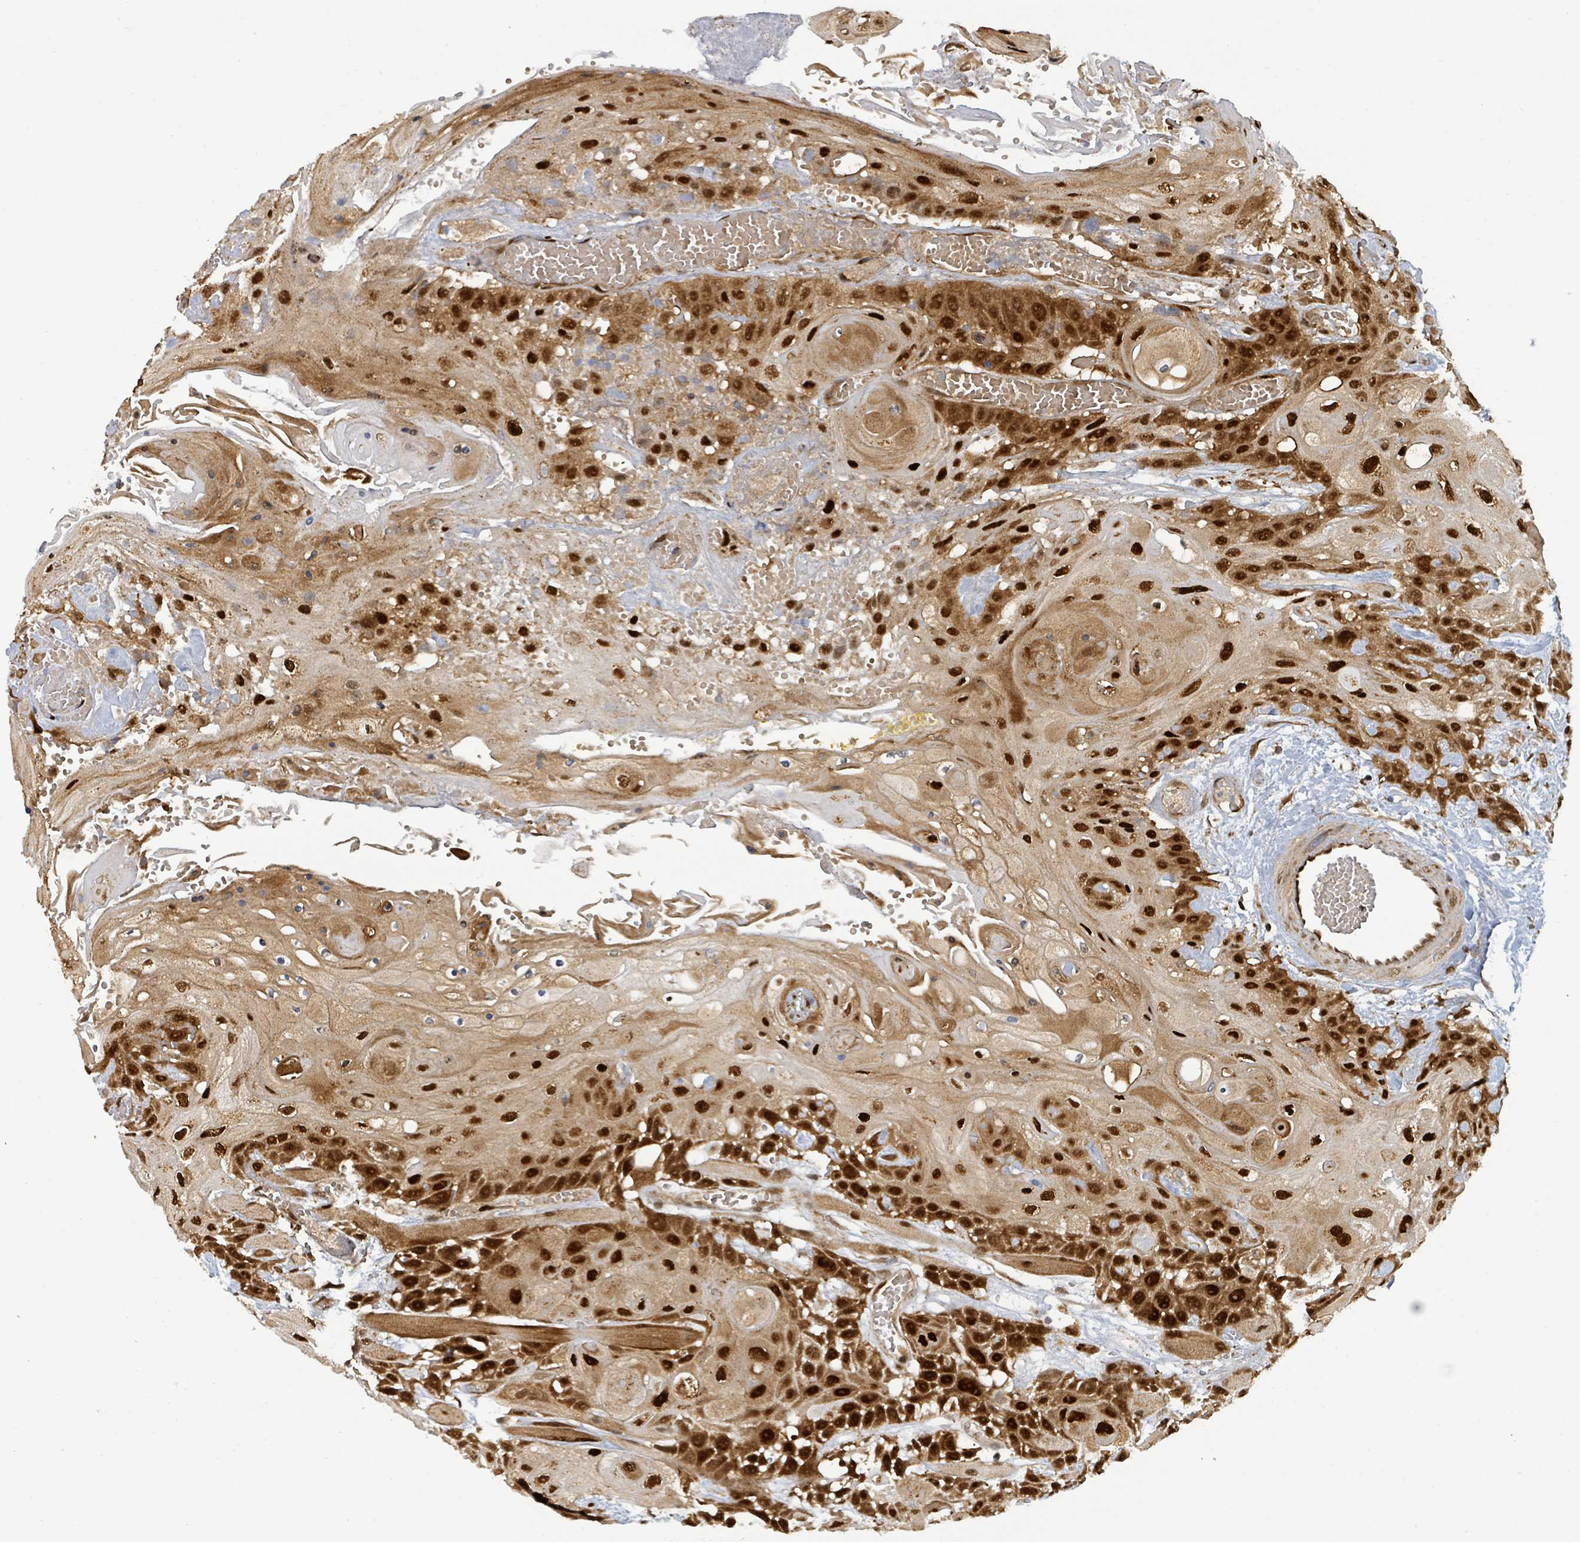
{"staining": {"intensity": "strong", "quantity": ">75%", "location": "cytoplasmic/membranous,nuclear"}, "tissue": "head and neck cancer", "cell_type": "Tumor cells", "image_type": "cancer", "snomed": [{"axis": "morphology", "description": "Squamous cell carcinoma, NOS"}, {"axis": "topography", "description": "Head-Neck"}], "caption": "High-power microscopy captured an immunohistochemistry (IHC) histopathology image of head and neck squamous cell carcinoma, revealing strong cytoplasmic/membranous and nuclear expression in approximately >75% of tumor cells.", "gene": "PSMB7", "patient": {"sex": "female", "age": 43}}